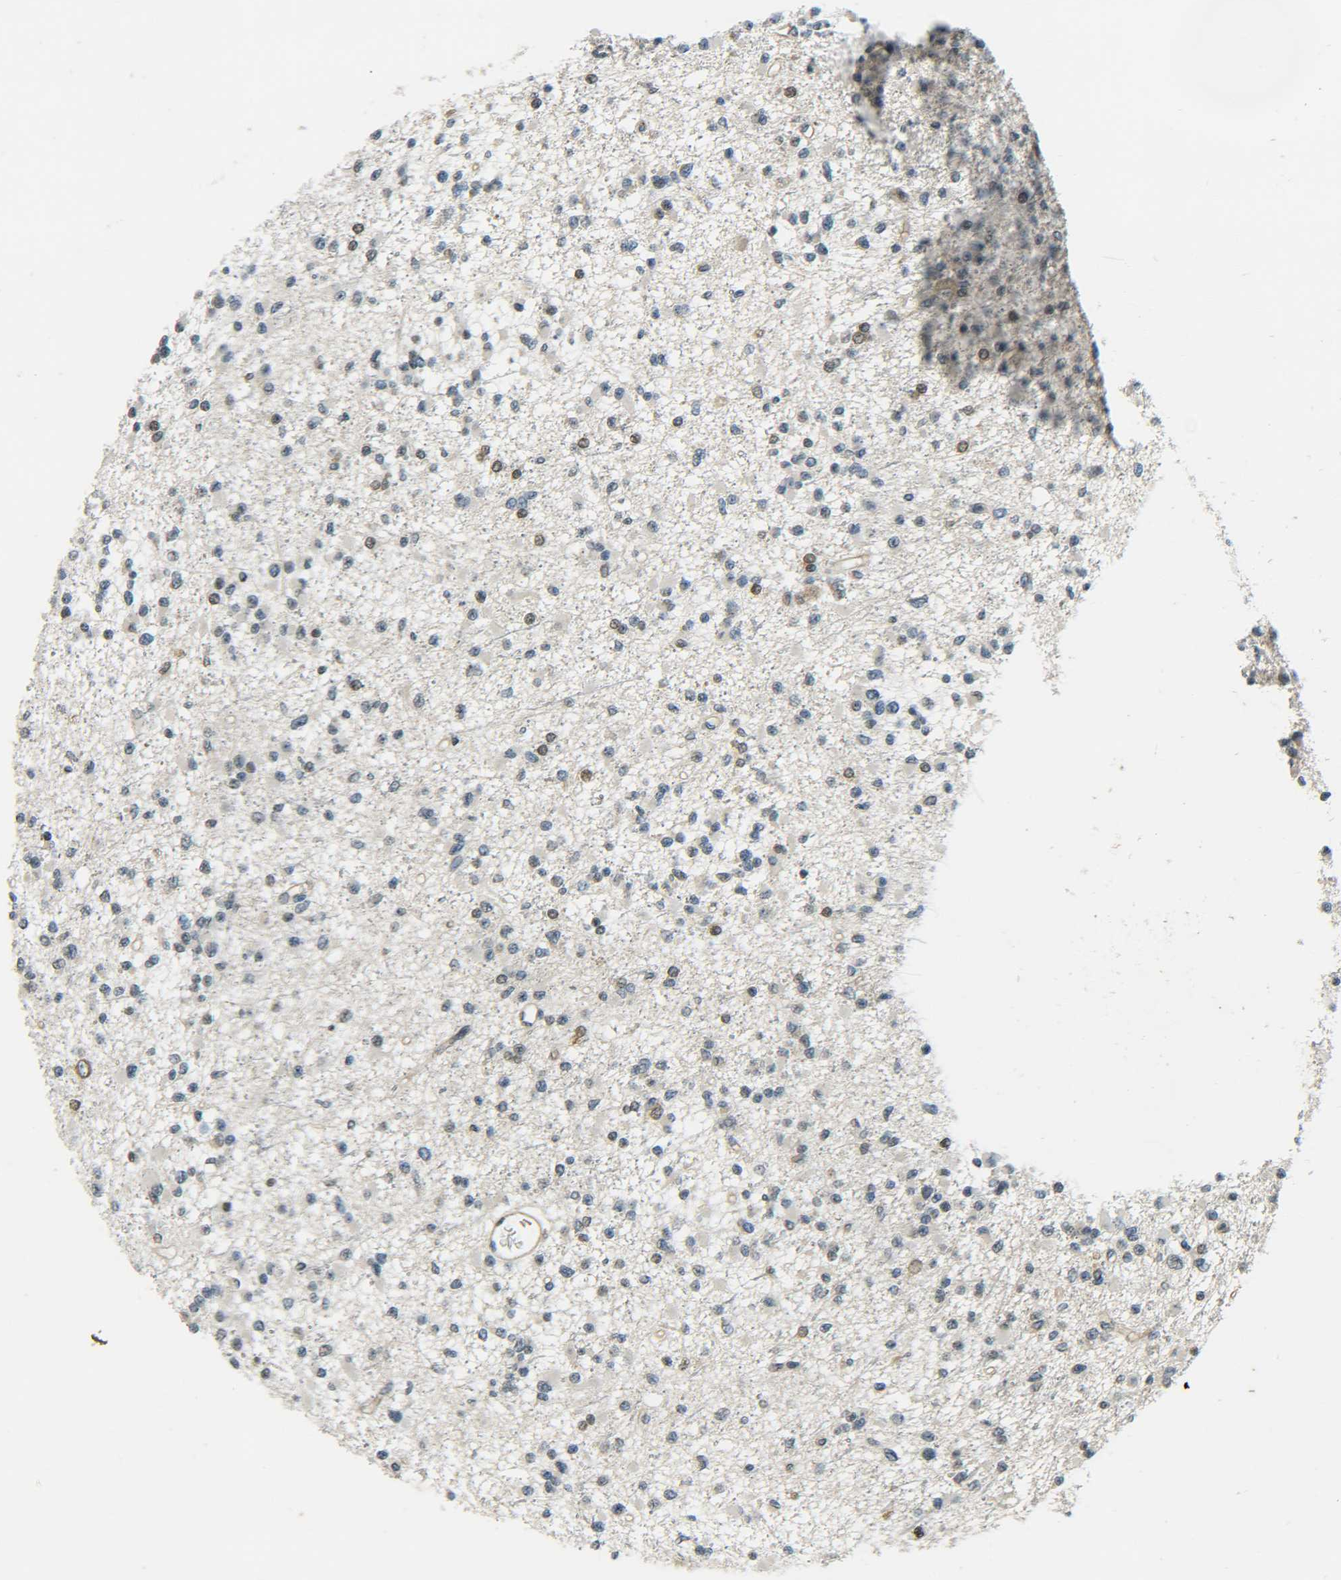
{"staining": {"intensity": "negative", "quantity": "none", "location": "none"}, "tissue": "glioma", "cell_type": "Tumor cells", "image_type": "cancer", "snomed": [{"axis": "morphology", "description": "Glioma, malignant, Low grade"}, {"axis": "topography", "description": "Brain"}], "caption": "Glioma was stained to show a protein in brown. There is no significant expression in tumor cells.", "gene": "DAB2", "patient": {"sex": "female", "age": 22}}